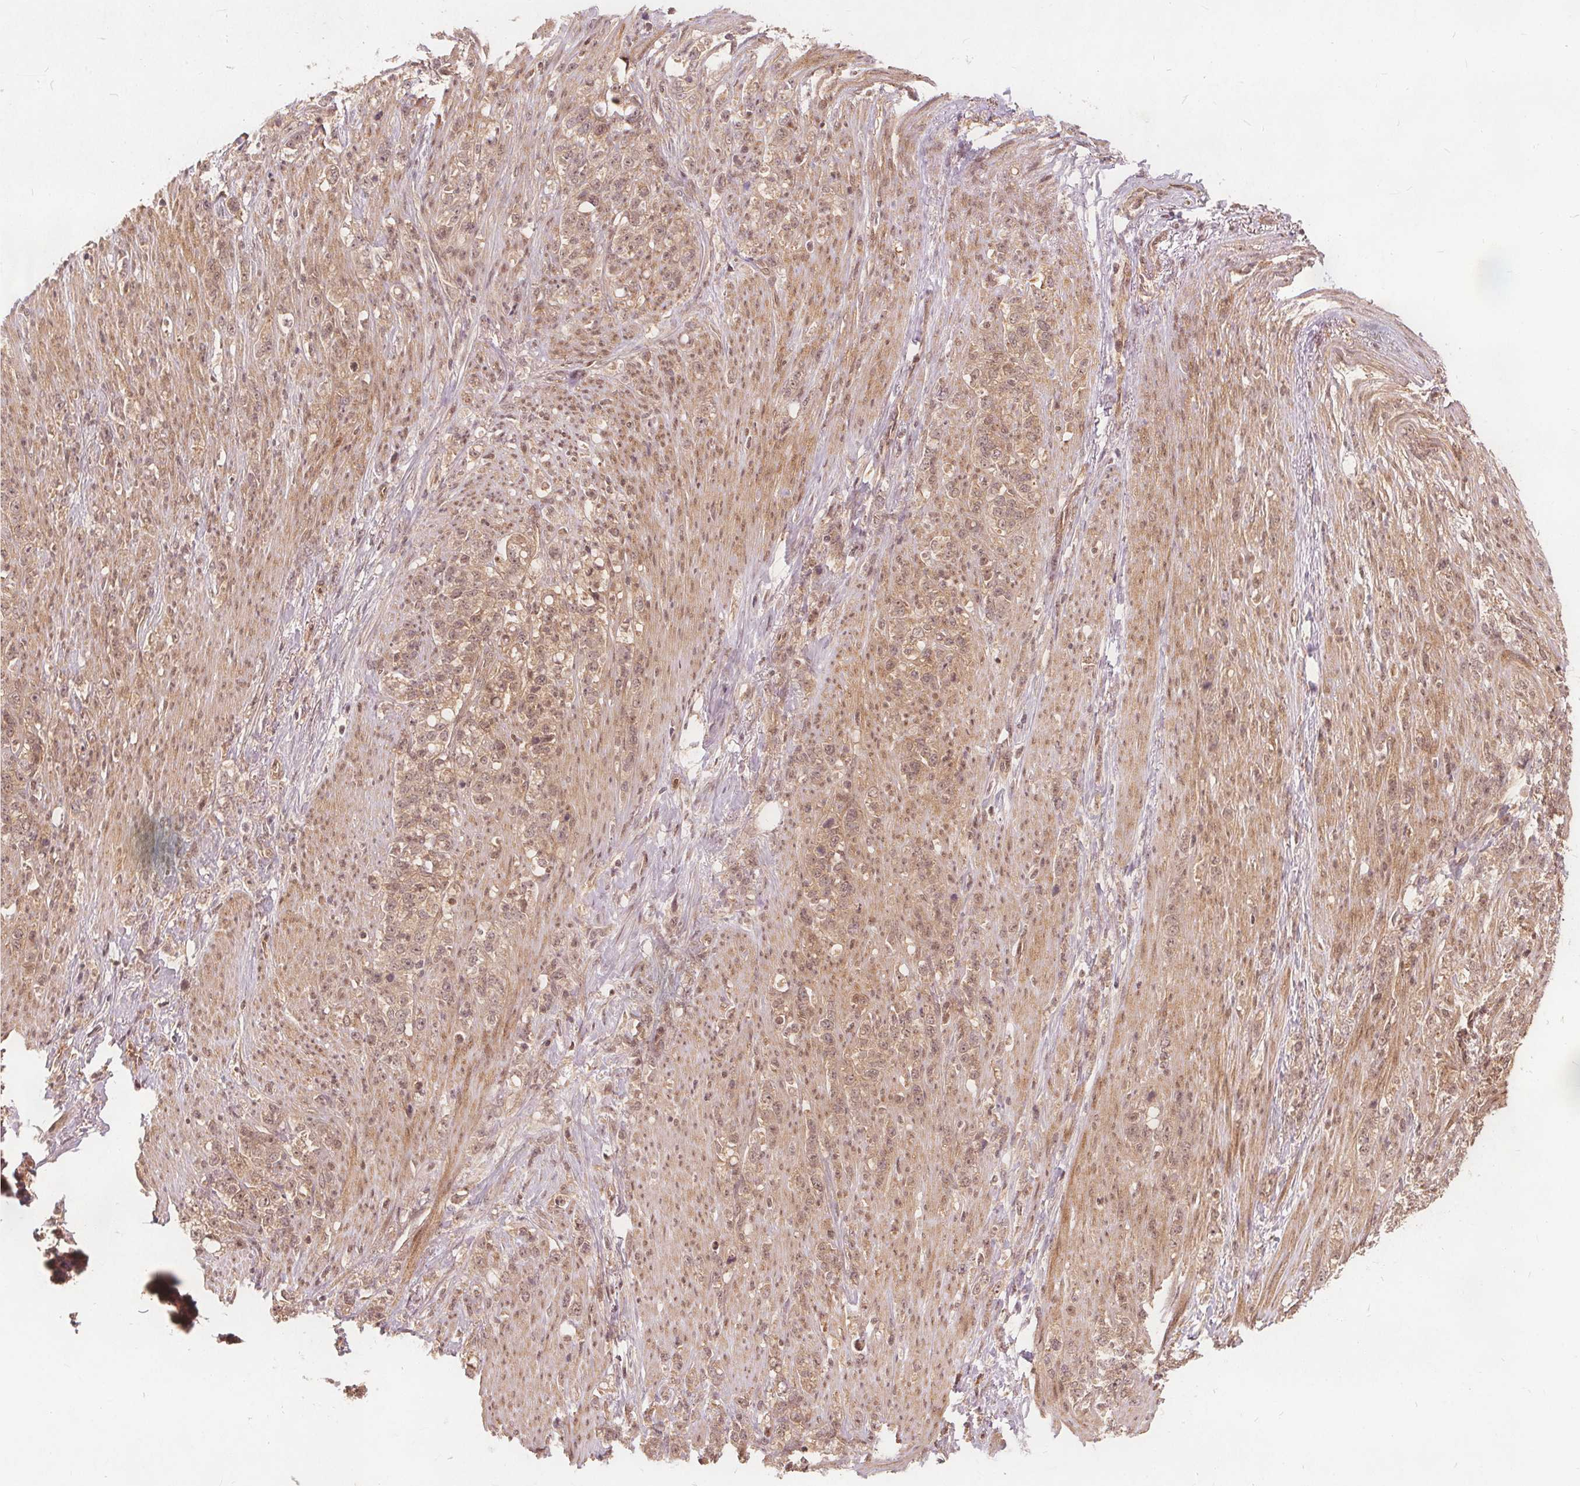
{"staining": {"intensity": "weak", "quantity": ">75%", "location": "cytoplasmic/membranous,nuclear"}, "tissue": "stomach cancer", "cell_type": "Tumor cells", "image_type": "cancer", "snomed": [{"axis": "morphology", "description": "Adenocarcinoma, NOS"}, {"axis": "topography", "description": "Stomach, lower"}], "caption": "Weak cytoplasmic/membranous and nuclear expression is seen in about >75% of tumor cells in stomach adenocarcinoma.", "gene": "PPP1CB", "patient": {"sex": "male", "age": 88}}